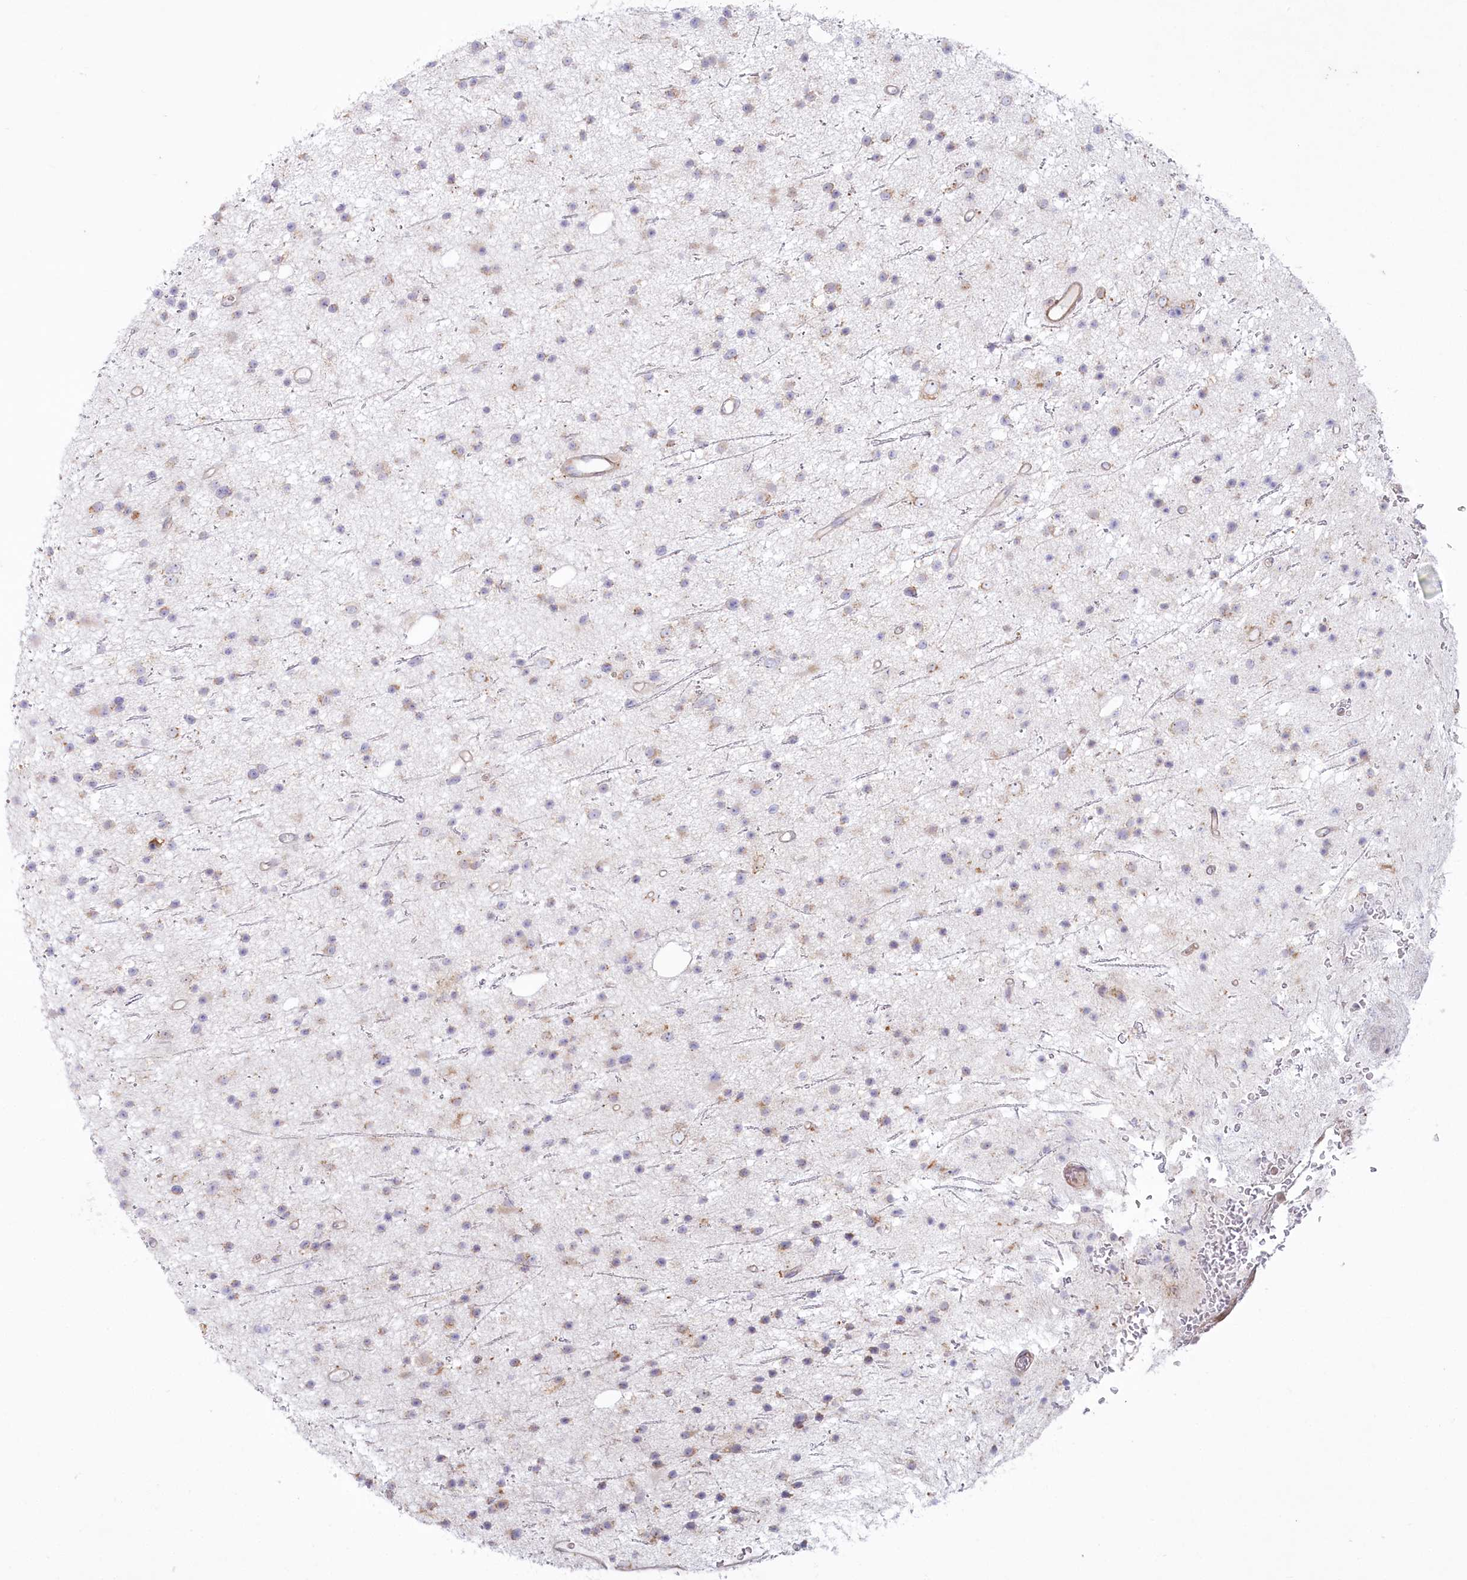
{"staining": {"intensity": "weak", "quantity": "<25%", "location": "cytoplasmic/membranous"}, "tissue": "glioma", "cell_type": "Tumor cells", "image_type": "cancer", "snomed": [{"axis": "morphology", "description": "Glioma, malignant, Low grade"}, {"axis": "topography", "description": "Cerebral cortex"}], "caption": "DAB immunohistochemical staining of human malignant low-grade glioma demonstrates no significant positivity in tumor cells. (Immunohistochemistry (ihc), brightfield microscopy, high magnification).", "gene": "MTG1", "patient": {"sex": "female", "age": 39}}